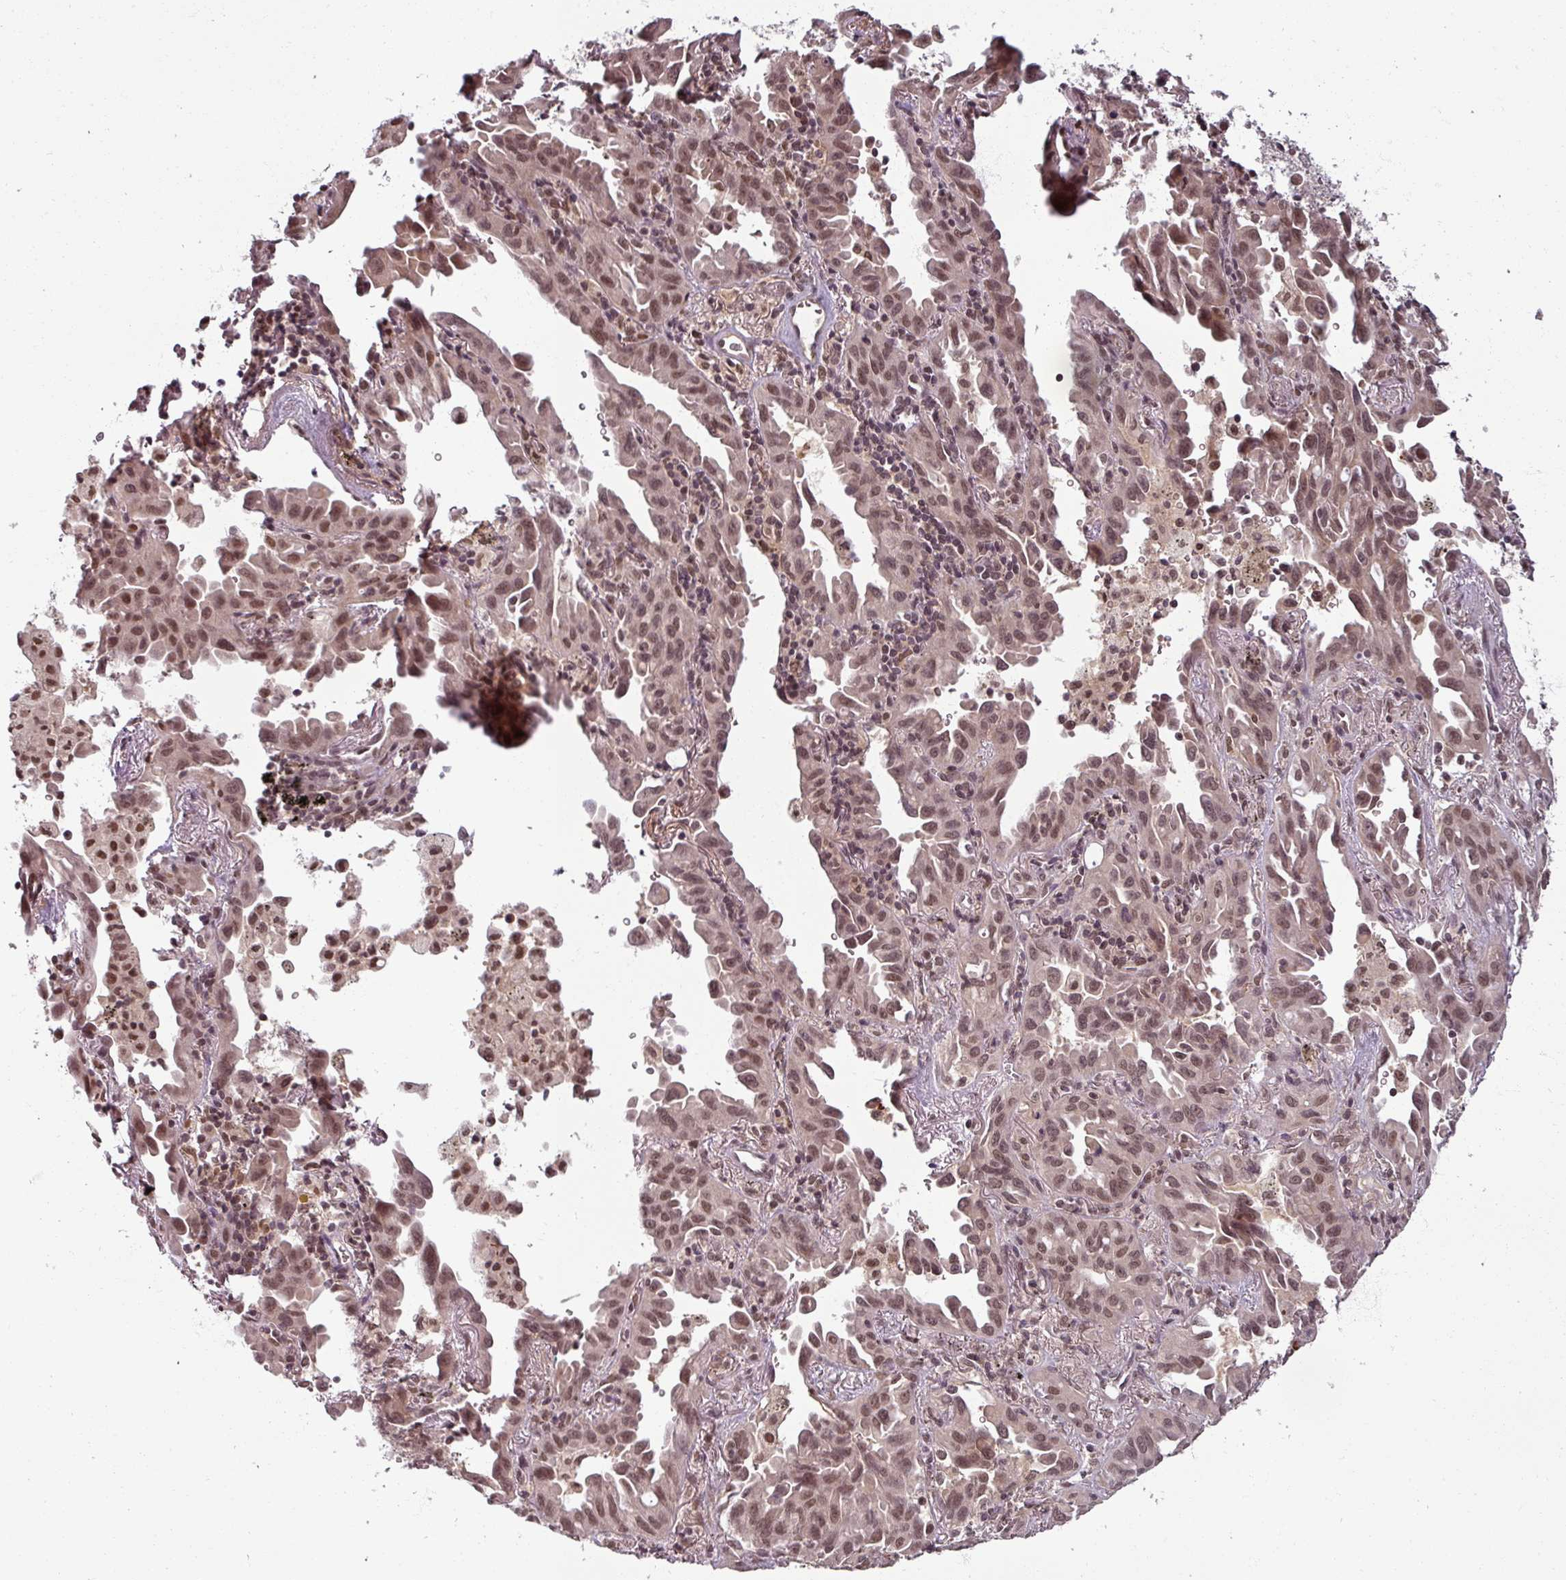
{"staining": {"intensity": "moderate", "quantity": ">75%", "location": "nuclear"}, "tissue": "lung cancer", "cell_type": "Tumor cells", "image_type": "cancer", "snomed": [{"axis": "morphology", "description": "Adenocarcinoma, NOS"}, {"axis": "topography", "description": "Lung"}], "caption": "About >75% of tumor cells in human lung cancer (adenocarcinoma) display moderate nuclear protein staining as visualized by brown immunohistochemical staining.", "gene": "POLR2G", "patient": {"sex": "male", "age": 68}}